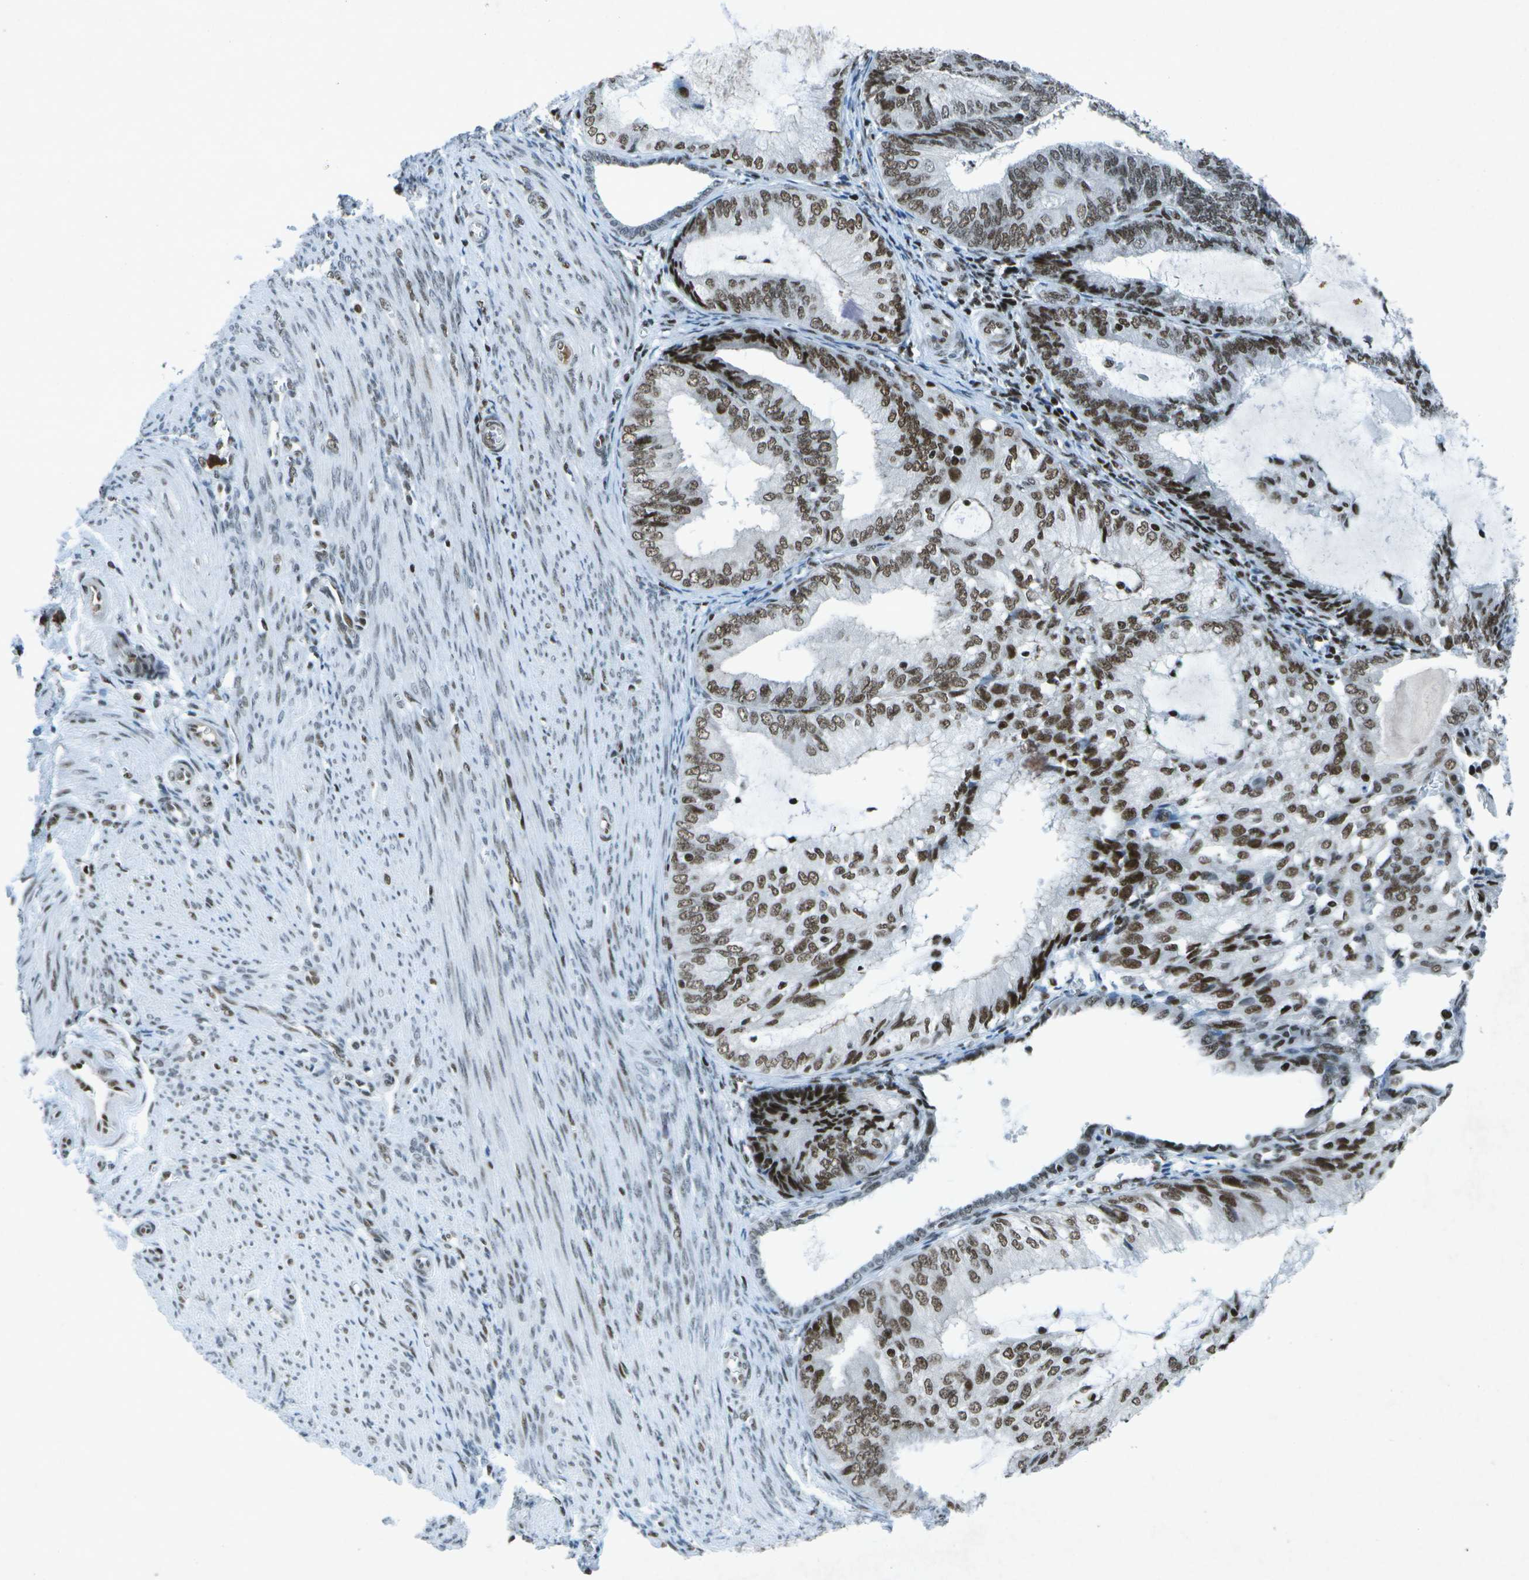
{"staining": {"intensity": "moderate", "quantity": ">75%", "location": "nuclear"}, "tissue": "endometrial cancer", "cell_type": "Tumor cells", "image_type": "cancer", "snomed": [{"axis": "morphology", "description": "Adenocarcinoma, NOS"}, {"axis": "topography", "description": "Endometrium"}], "caption": "A brown stain shows moderate nuclear positivity of a protein in human endometrial adenocarcinoma tumor cells.", "gene": "MTA2", "patient": {"sex": "female", "age": 81}}